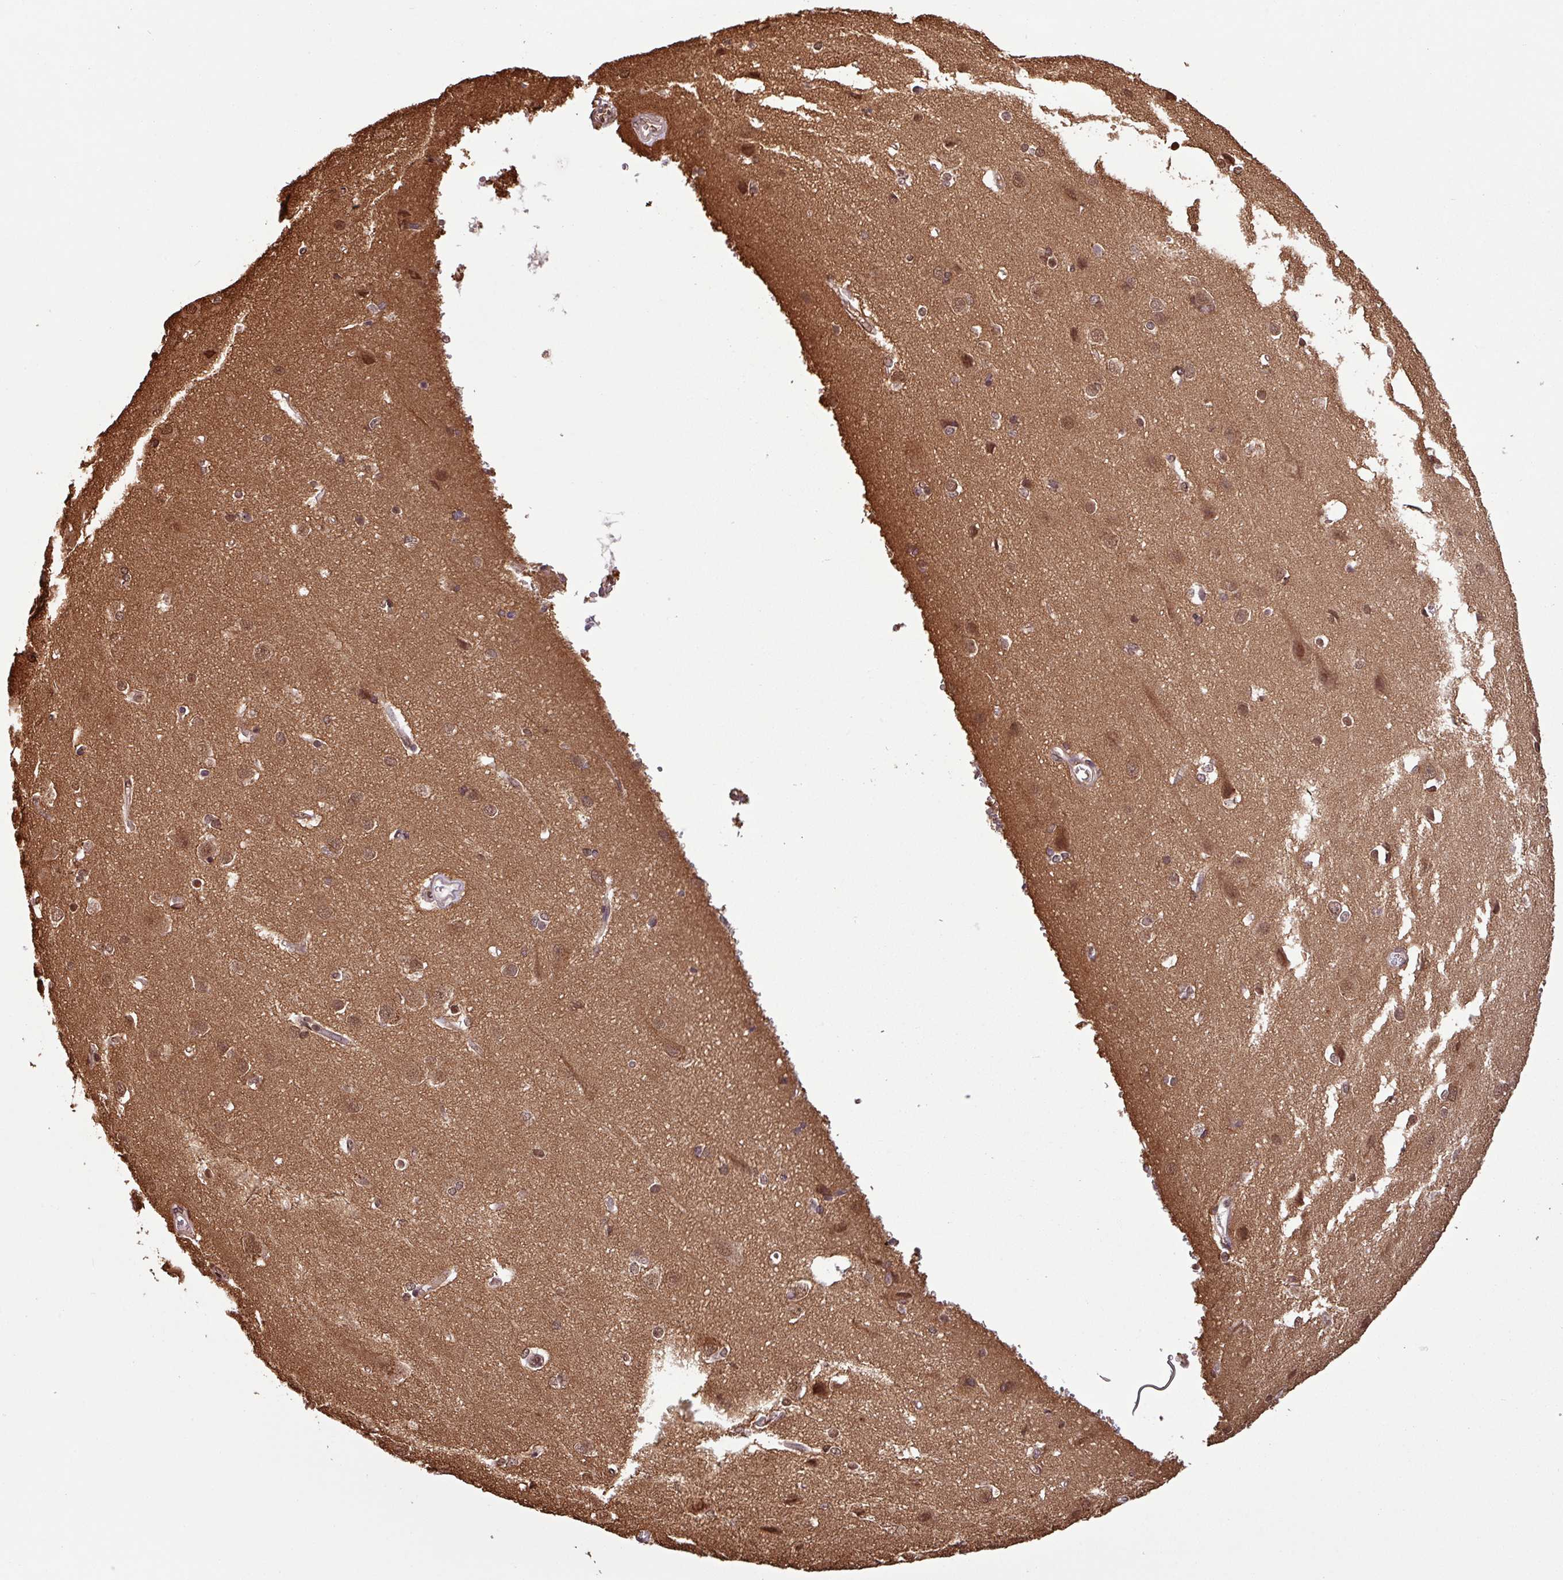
{"staining": {"intensity": "weak", "quantity": ">75%", "location": "cytoplasmic/membranous,nuclear"}, "tissue": "cerebral cortex", "cell_type": "Endothelial cells", "image_type": "normal", "snomed": [{"axis": "morphology", "description": "Normal tissue, NOS"}, {"axis": "topography", "description": "Cerebral cortex"}], "caption": "Cerebral cortex stained for a protein reveals weak cytoplasmic/membranous,nuclear positivity in endothelial cells. The staining was performed using DAB to visualize the protein expression in brown, while the nuclei were stained in blue with hematoxylin (Magnification: 20x).", "gene": "NPFFR1", "patient": {"sex": "male", "age": 37}}